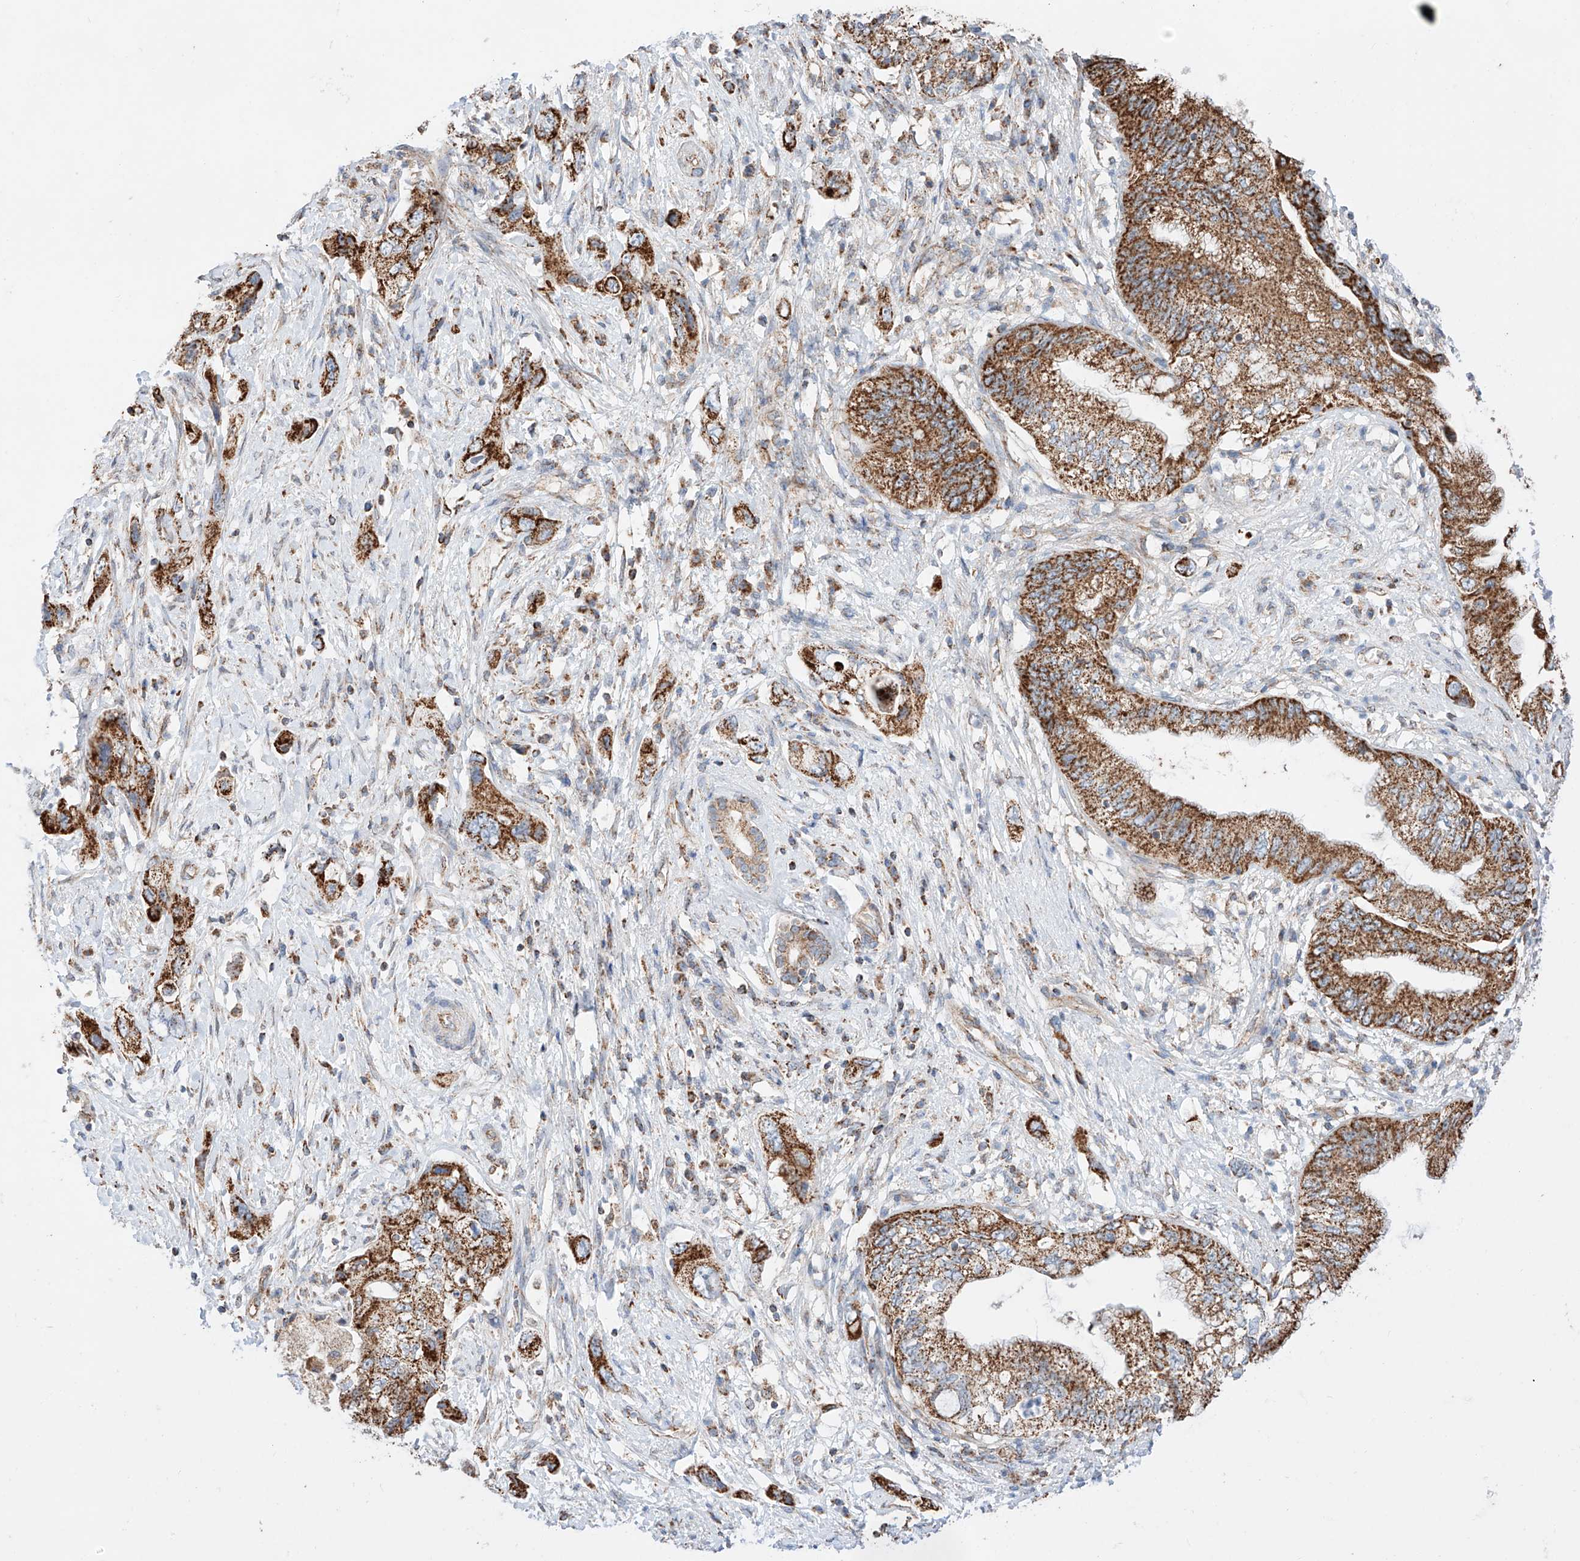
{"staining": {"intensity": "strong", "quantity": ">75%", "location": "cytoplasmic/membranous"}, "tissue": "pancreatic cancer", "cell_type": "Tumor cells", "image_type": "cancer", "snomed": [{"axis": "morphology", "description": "Adenocarcinoma, NOS"}, {"axis": "topography", "description": "Pancreas"}], "caption": "About >75% of tumor cells in adenocarcinoma (pancreatic) demonstrate strong cytoplasmic/membranous protein staining as visualized by brown immunohistochemical staining.", "gene": "KTI12", "patient": {"sex": "female", "age": 73}}